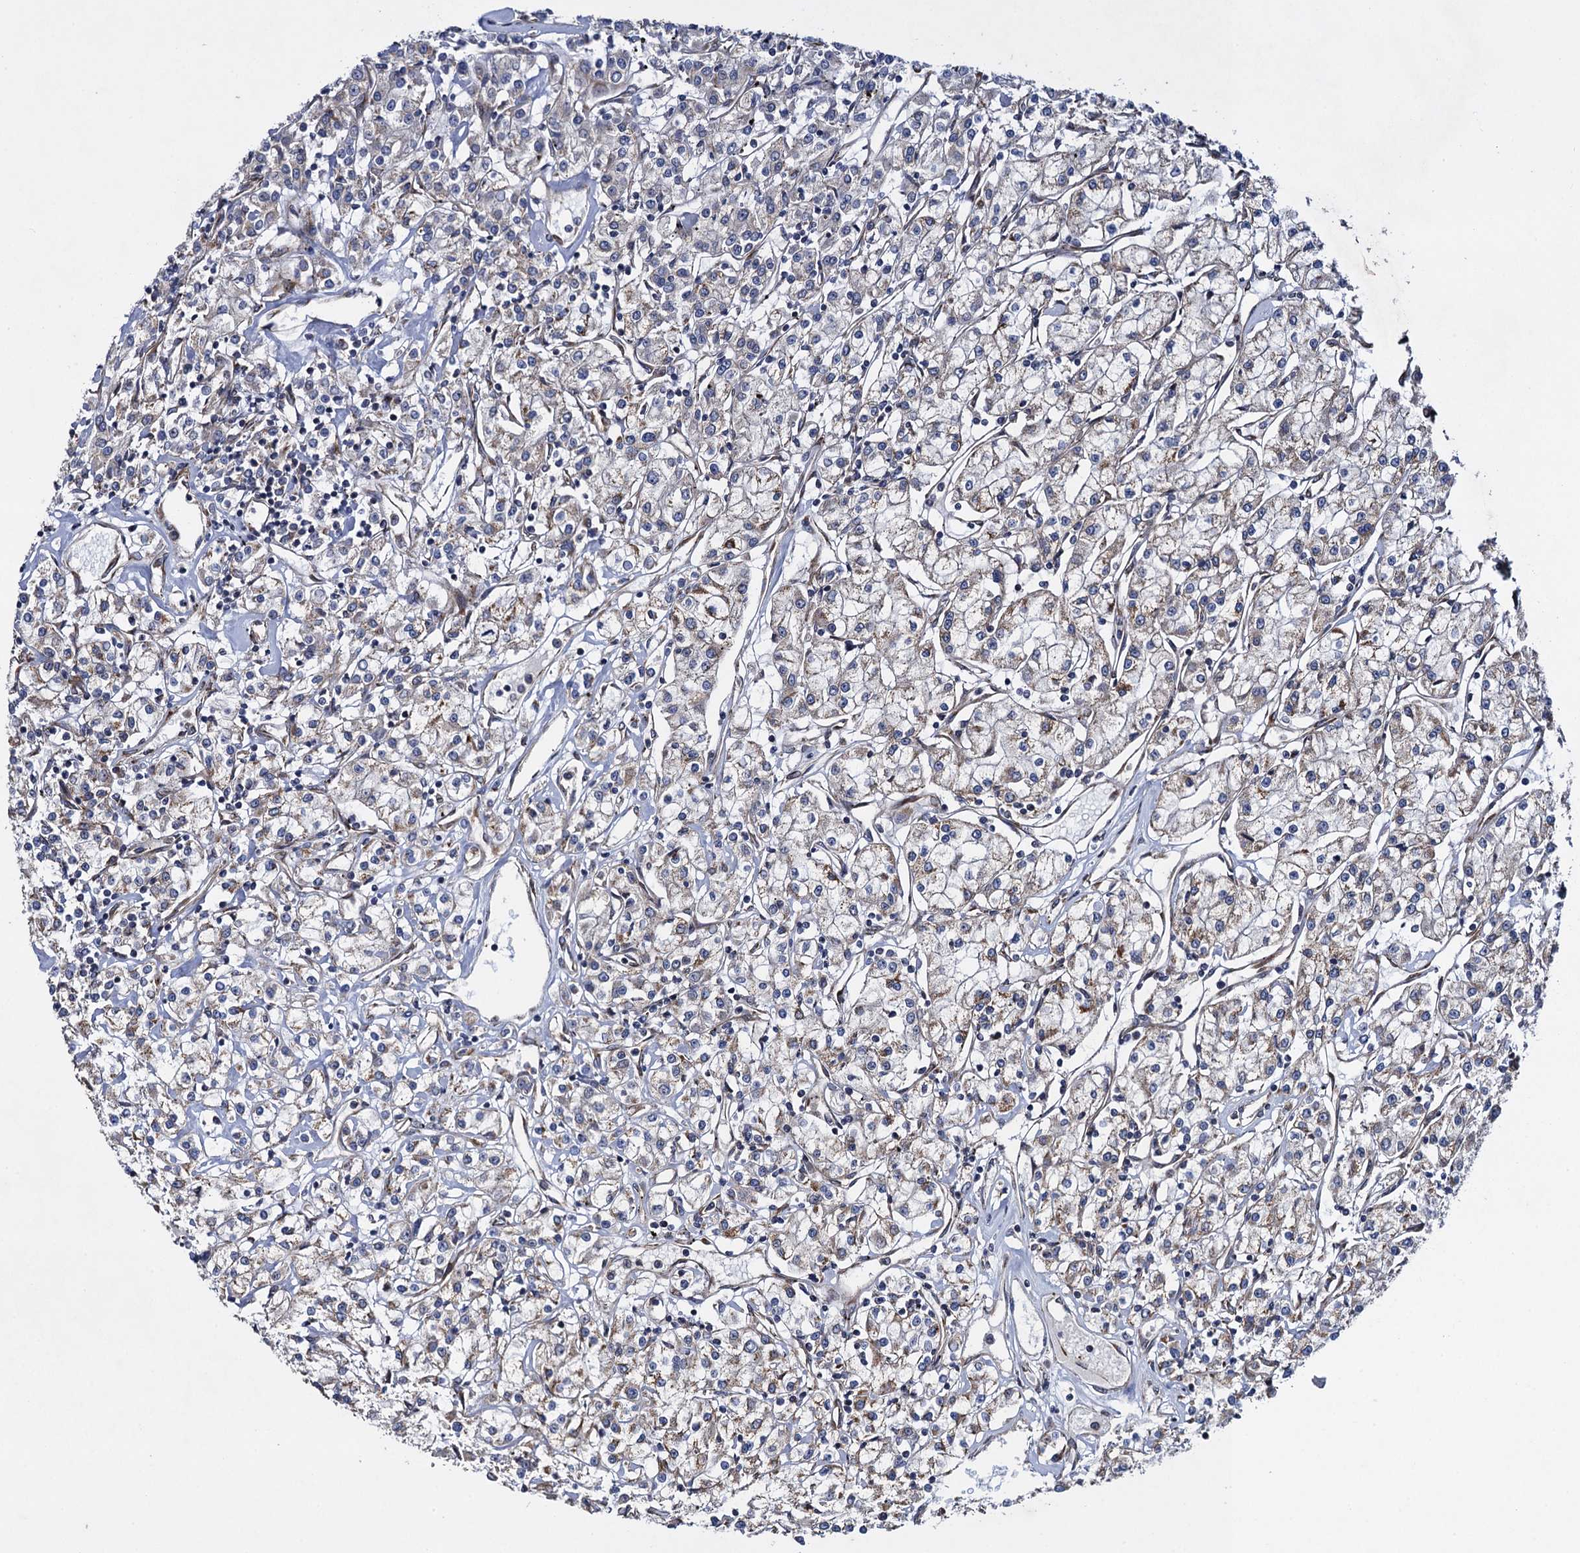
{"staining": {"intensity": "weak", "quantity": "25%-75%", "location": "cytoplasmic/membranous"}, "tissue": "renal cancer", "cell_type": "Tumor cells", "image_type": "cancer", "snomed": [{"axis": "morphology", "description": "Adenocarcinoma, NOS"}, {"axis": "topography", "description": "Kidney"}], "caption": "Immunohistochemistry micrograph of human renal cancer stained for a protein (brown), which reveals low levels of weak cytoplasmic/membranous positivity in about 25%-75% of tumor cells.", "gene": "HAUS1", "patient": {"sex": "female", "age": 59}}